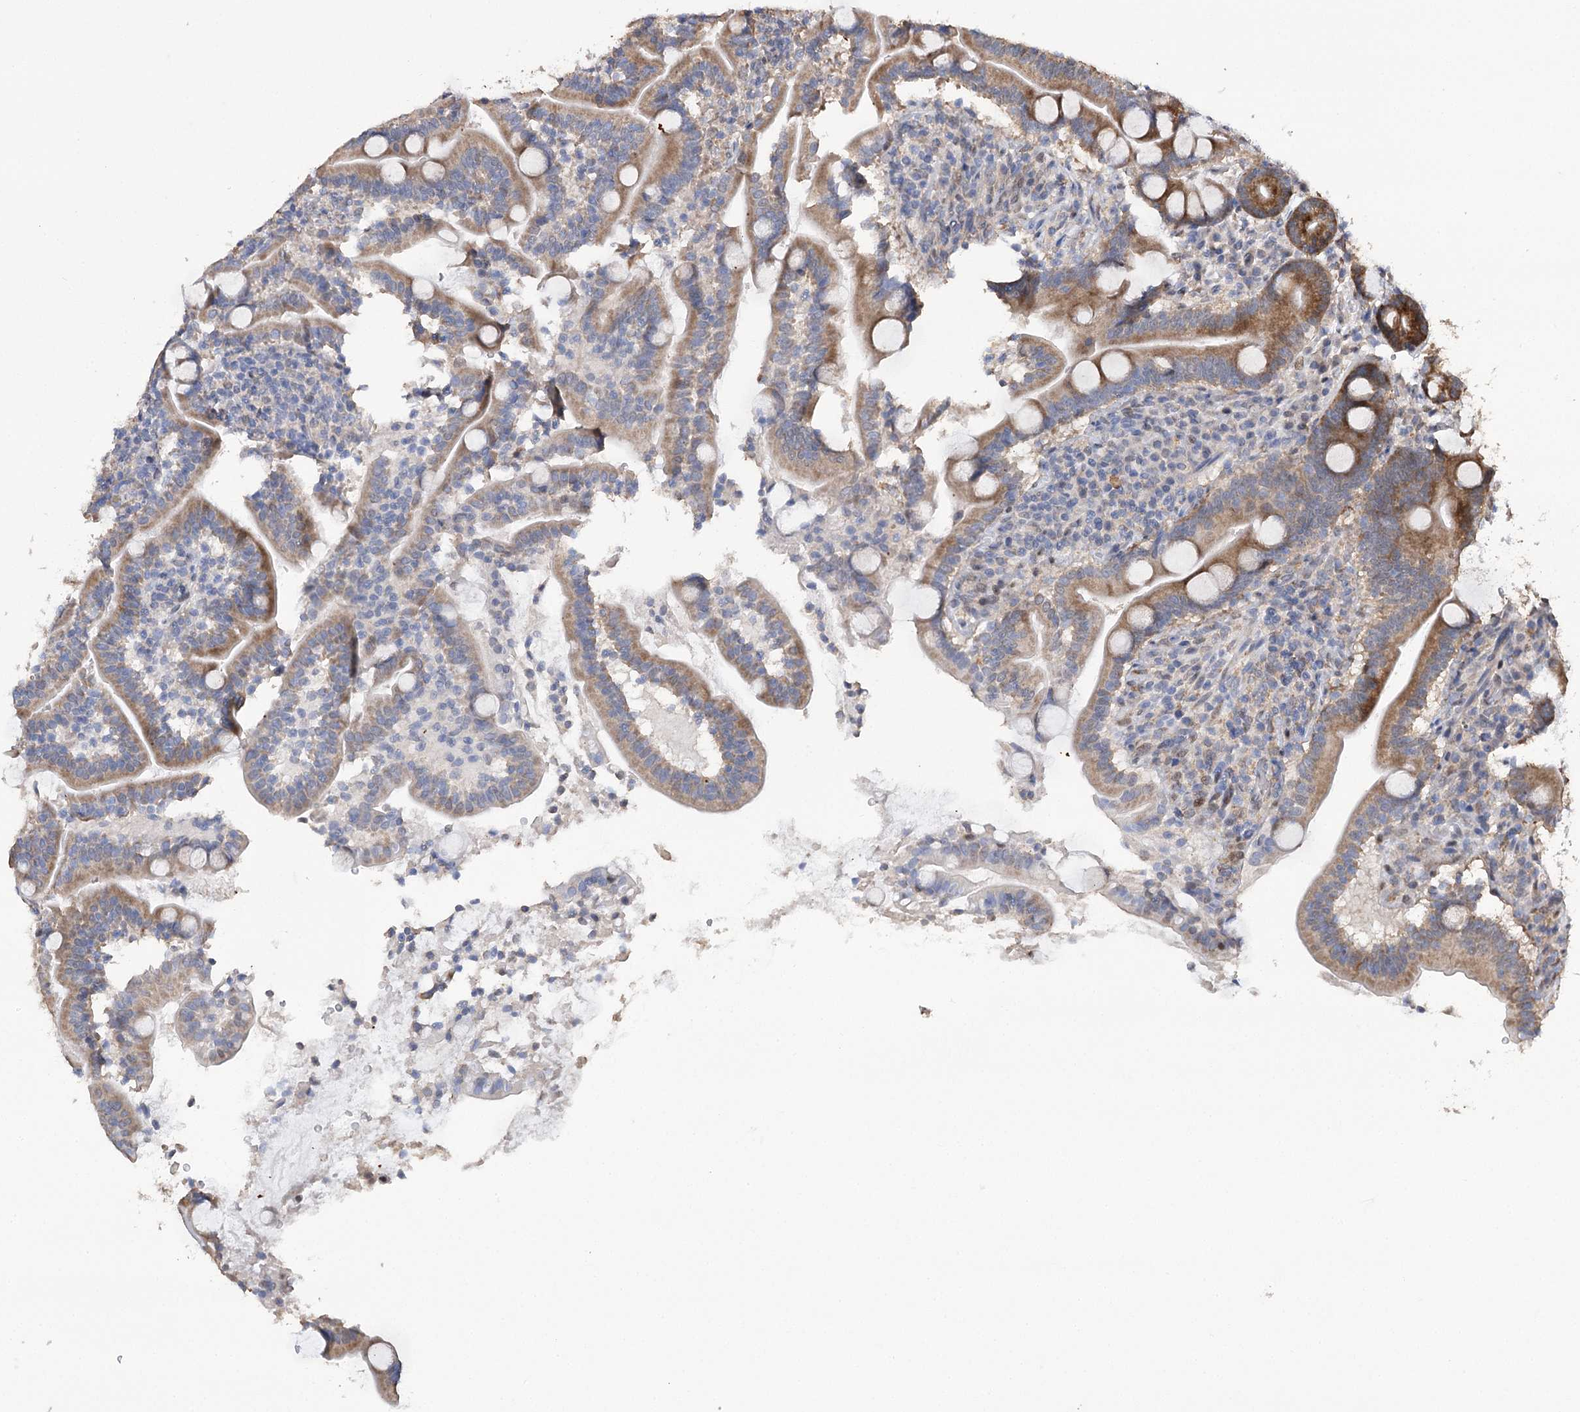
{"staining": {"intensity": "moderate", "quantity": "25%-75%", "location": "cytoplasmic/membranous"}, "tissue": "duodenum", "cell_type": "Glandular cells", "image_type": "normal", "snomed": [{"axis": "morphology", "description": "Normal tissue, NOS"}, {"axis": "topography", "description": "Duodenum"}], "caption": "An image showing moderate cytoplasmic/membranous positivity in about 25%-75% of glandular cells in normal duodenum, as visualized by brown immunohistochemical staining.", "gene": "NFU1", "patient": {"sex": "male", "age": 35}}